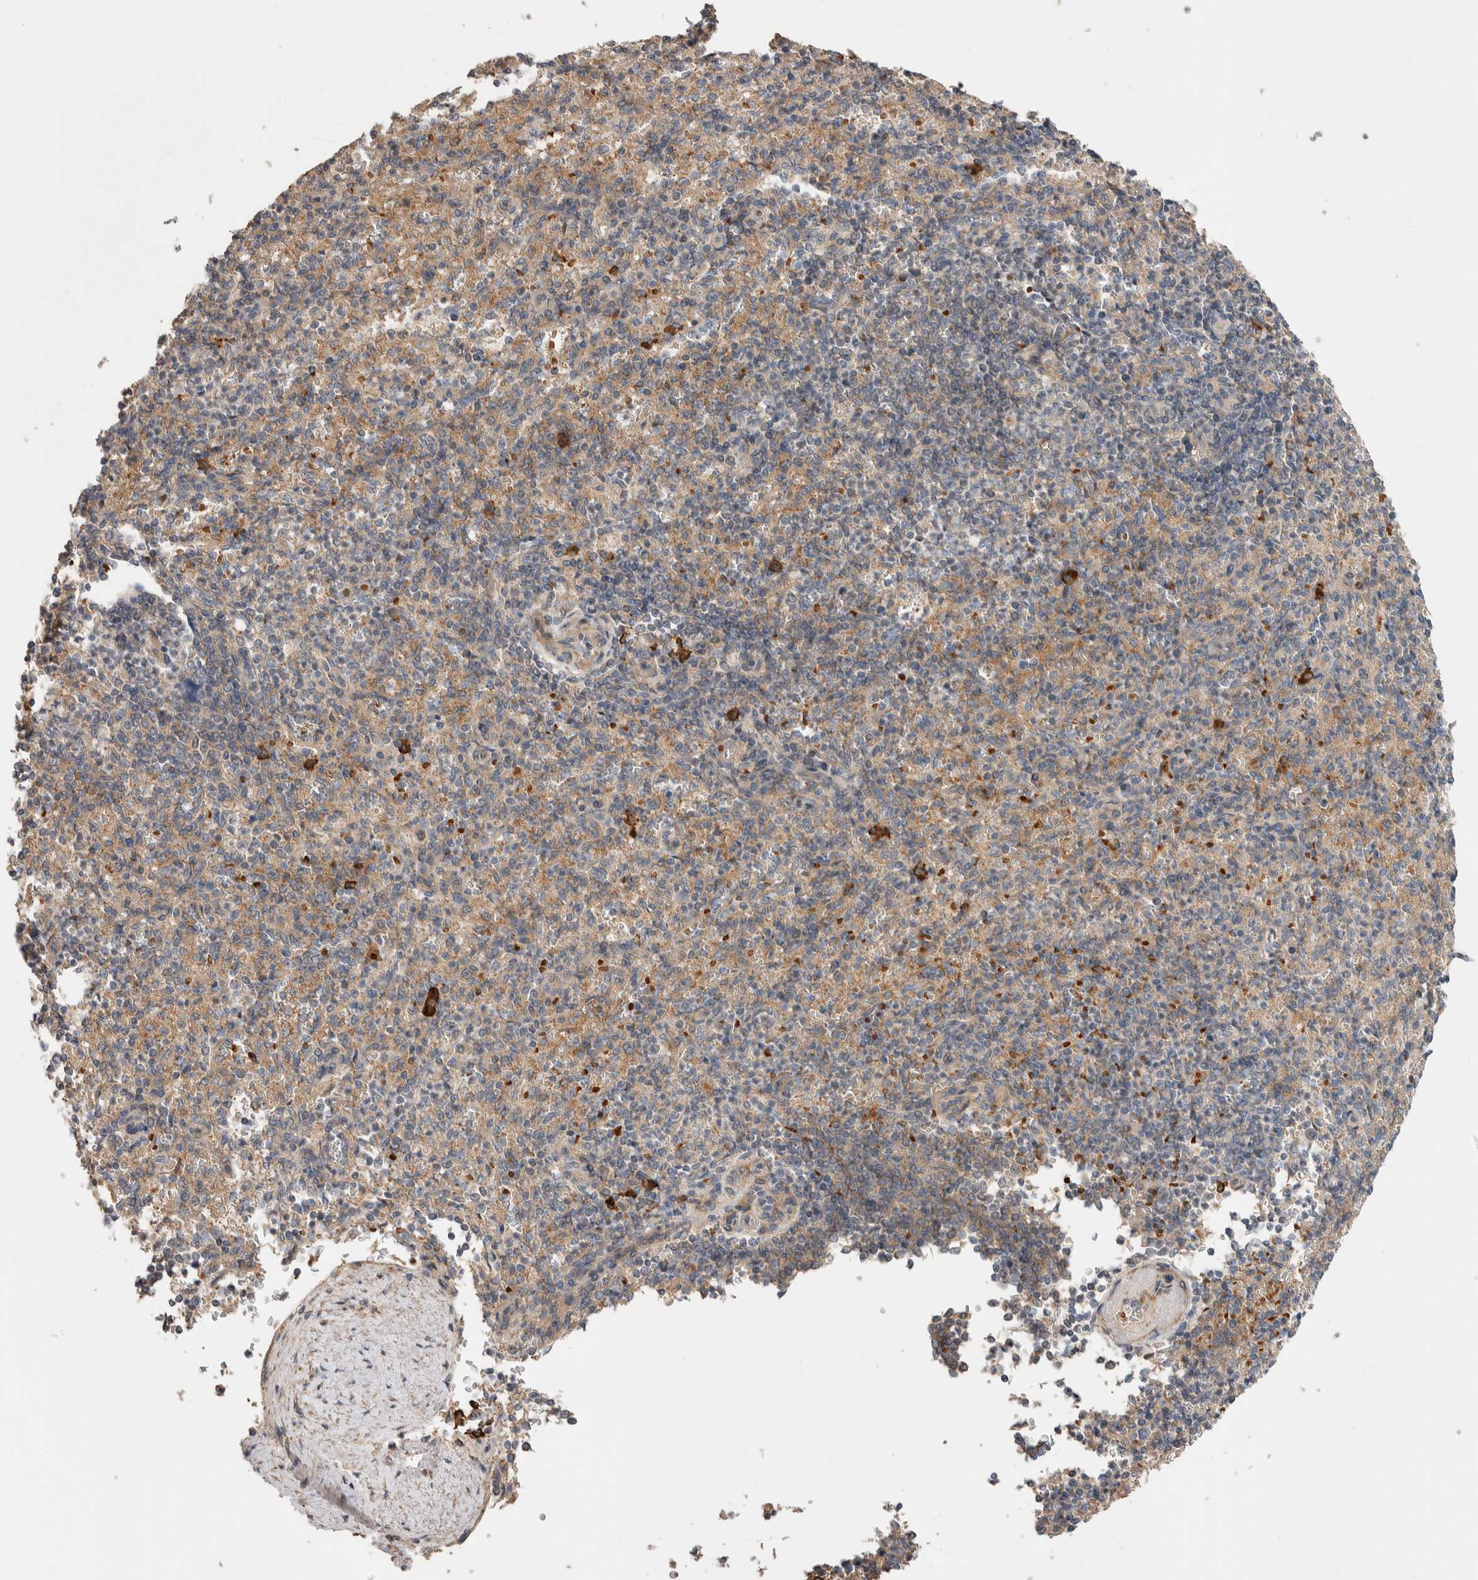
{"staining": {"intensity": "weak", "quantity": ">75%", "location": "cytoplasmic/membranous"}, "tissue": "spleen", "cell_type": "Cells in red pulp", "image_type": "normal", "snomed": [{"axis": "morphology", "description": "Normal tissue, NOS"}, {"axis": "topography", "description": "Spleen"}], "caption": "Cells in red pulp display low levels of weak cytoplasmic/membranous expression in about >75% of cells in unremarkable spleen.", "gene": "WDR91", "patient": {"sex": "female", "age": 74}}